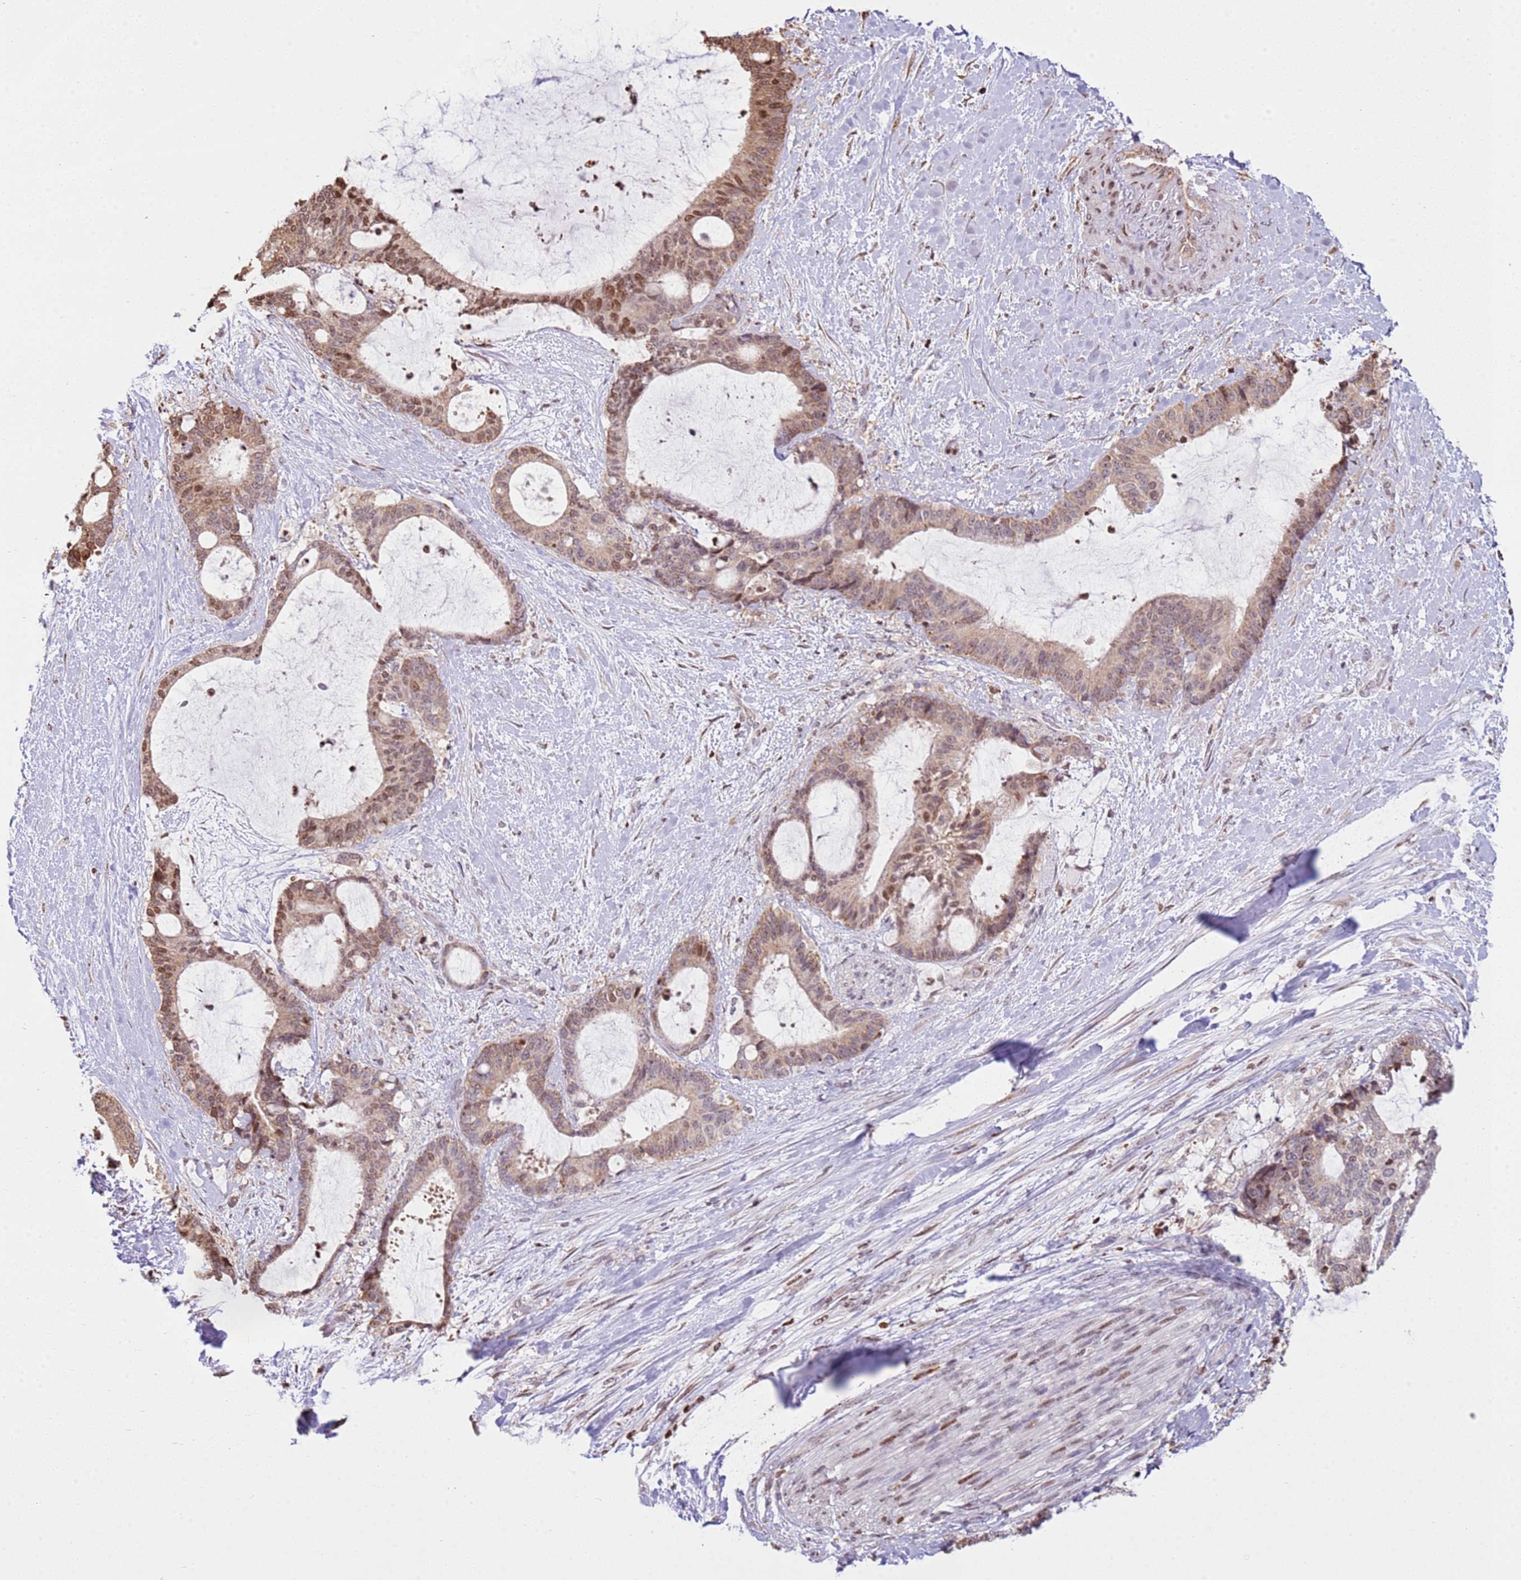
{"staining": {"intensity": "moderate", "quantity": ">75%", "location": "cytoplasmic/membranous,nuclear"}, "tissue": "liver cancer", "cell_type": "Tumor cells", "image_type": "cancer", "snomed": [{"axis": "morphology", "description": "Normal tissue, NOS"}, {"axis": "morphology", "description": "Cholangiocarcinoma"}, {"axis": "topography", "description": "Liver"}, {"axis": "topography", "description": "Peripheral nerve tissue"}], "caption": "DAB immunohistochemical staining of liver cholangiocarcinoma displays moderate cytoplasmic/membranous and nuclear protein positivity in about >75% of tumor cells. The protein is shown in brown color, while the nuclei are stained blue.", "gene": "SCAF1", "patient": {"sex": "female", "age": 73}}